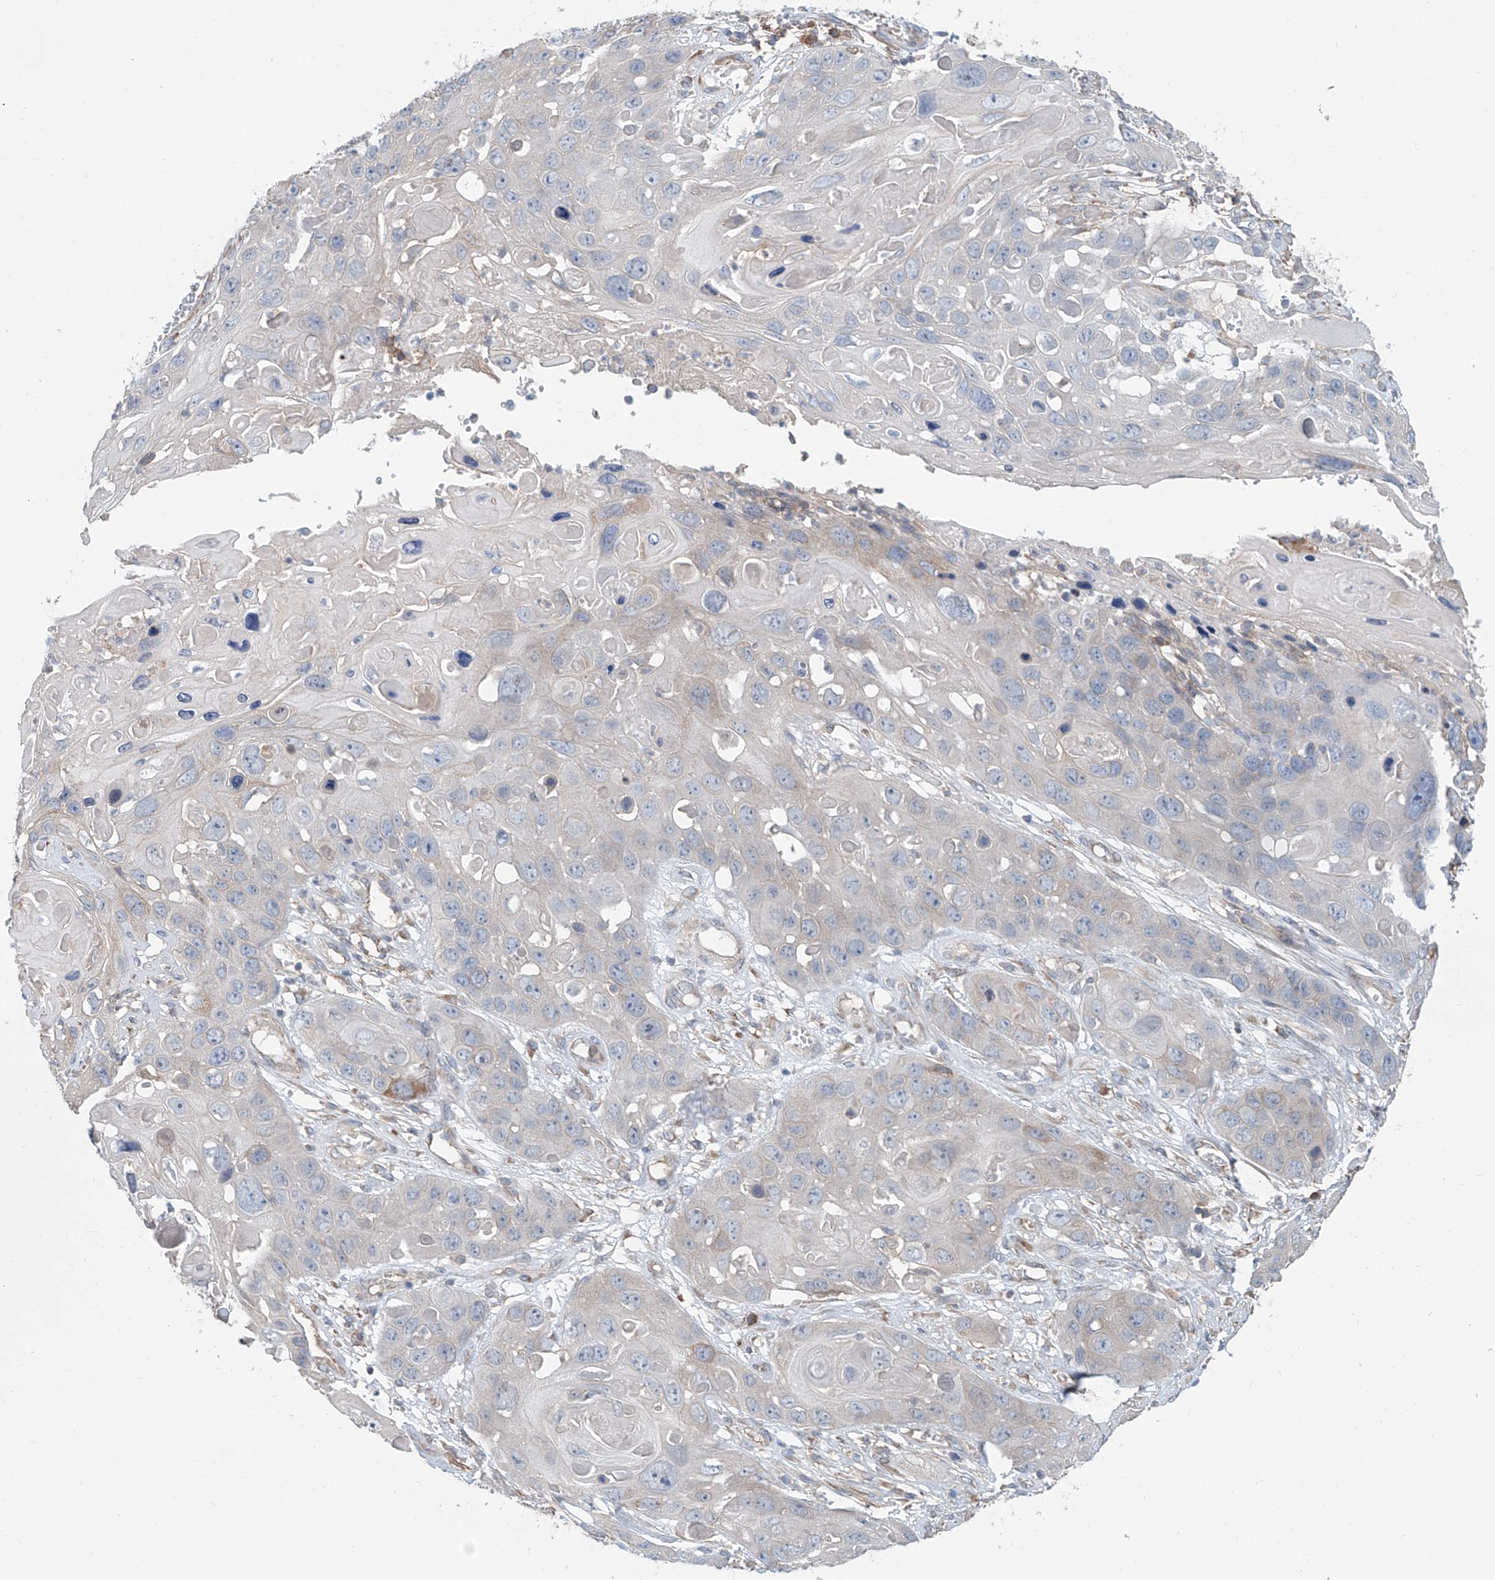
{"staining": {"intensity": "negative", "quantity": "none", "location": "none"}, "tissue": "skin cancer", "cell_type": "Tumor cells", "image_type": "cancer", "snomed": [{"axis": "morphology", "description": "Squamous cell carcinoma, NOS"}, {"axis": "topography", "description": "Skin"}], "caption": "High magnification brightfield microscopy of skin squamous cell carcinoma stained with DAB (brown) and counterstained with hematoxylin (blue): tumor cells show no significant staining.", "gene": "KCNK10", "patient": {"sex": "male", "age": 55}}